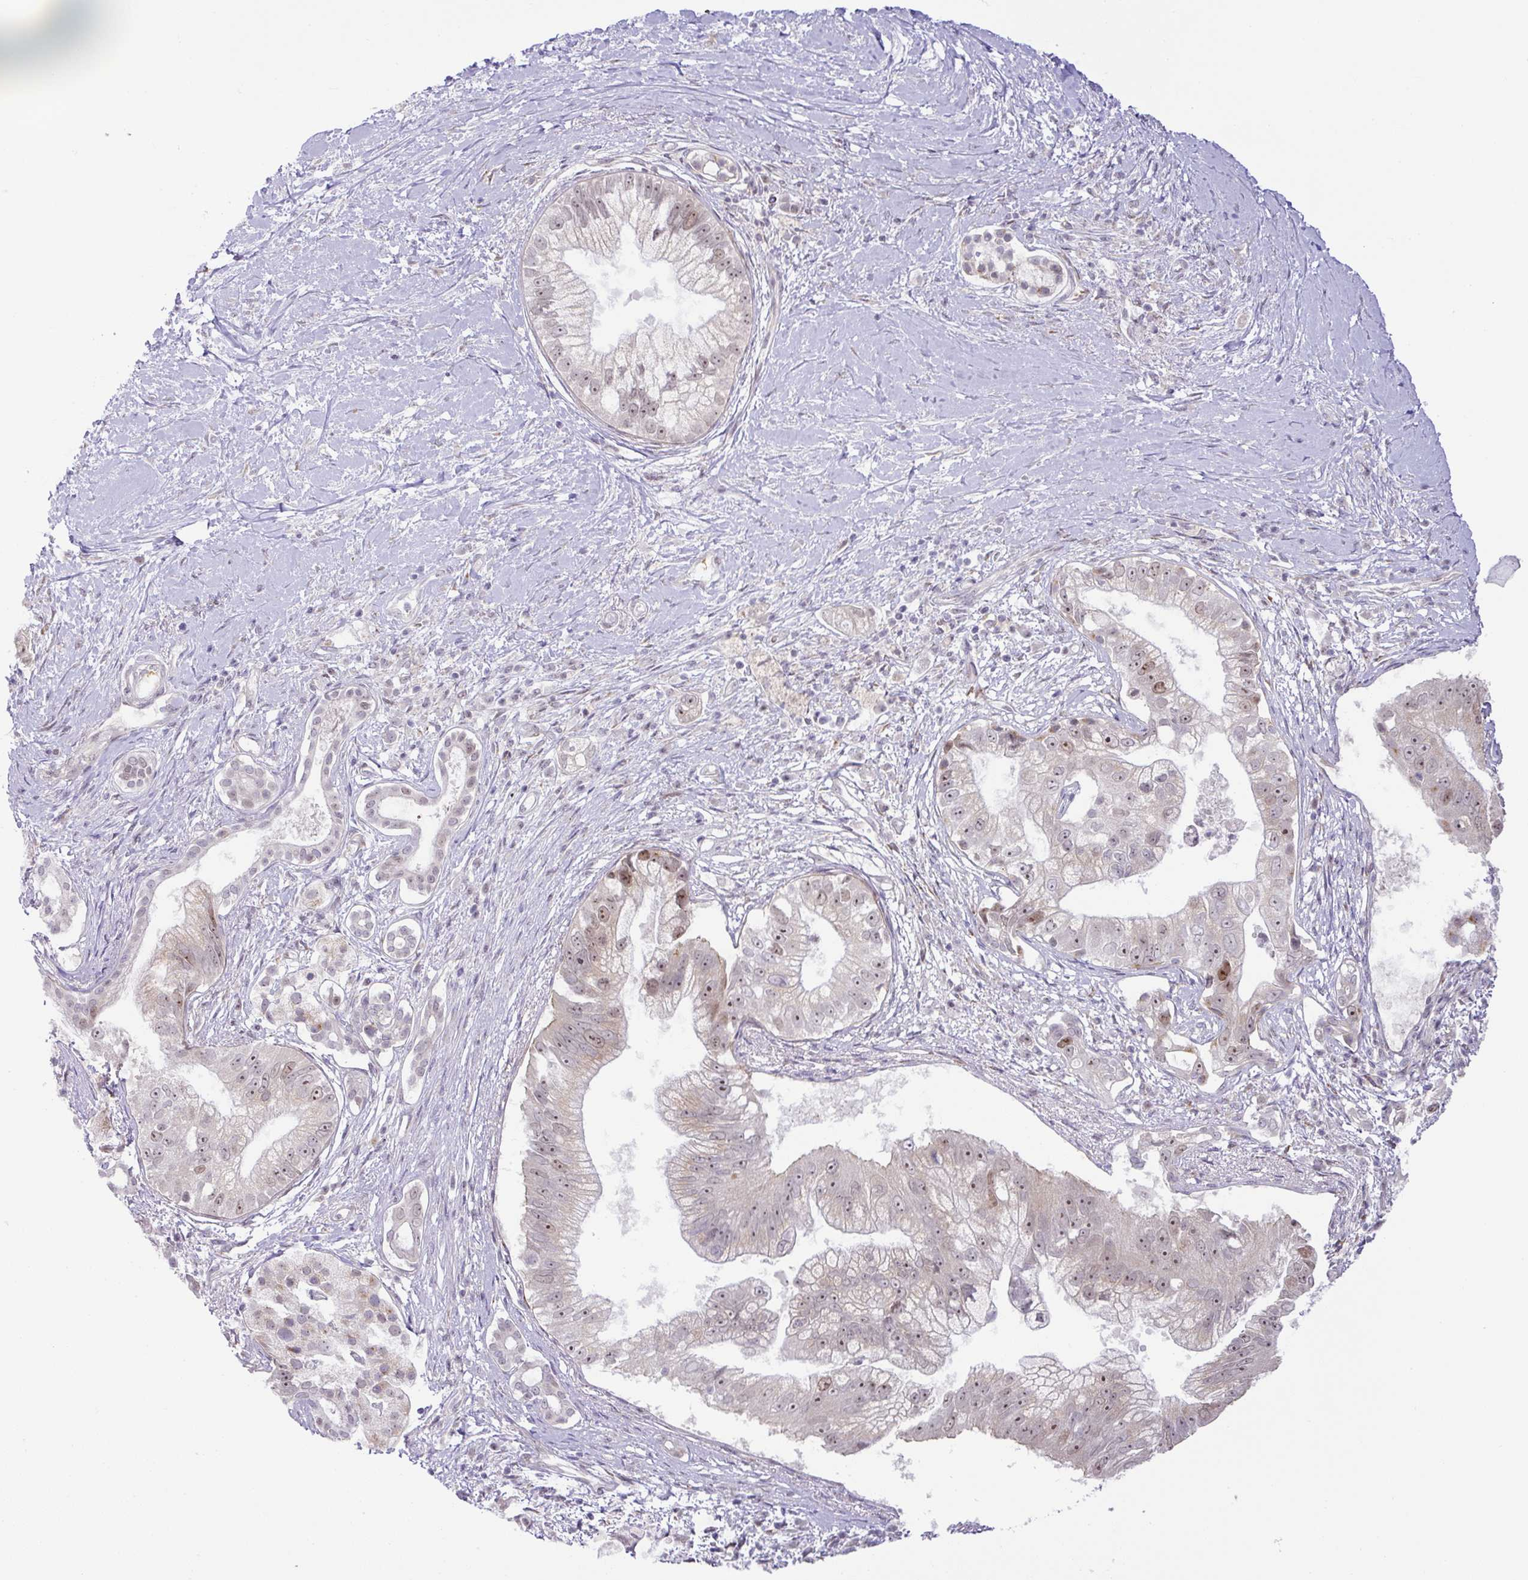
{"staining": {"intensity": "moderate", "quantity": "25%-75%", "location": "nuclear"}, "tissue": "pancreatic cancer", "cell_type": "Tumor cells", "image_type": "cancer", "snomed": [{"axis": "morphology", "description": "Adenocarcinoma, NOS"}, {"axis": "topography", "description": "Pancreas"}], "caption": "Moderate nuclear protein expression is present in about 25%-75% of tumor cells in pancreatic cancer.", "gene": "PARP2", "patient": {"sex": "male", "age": 70}}